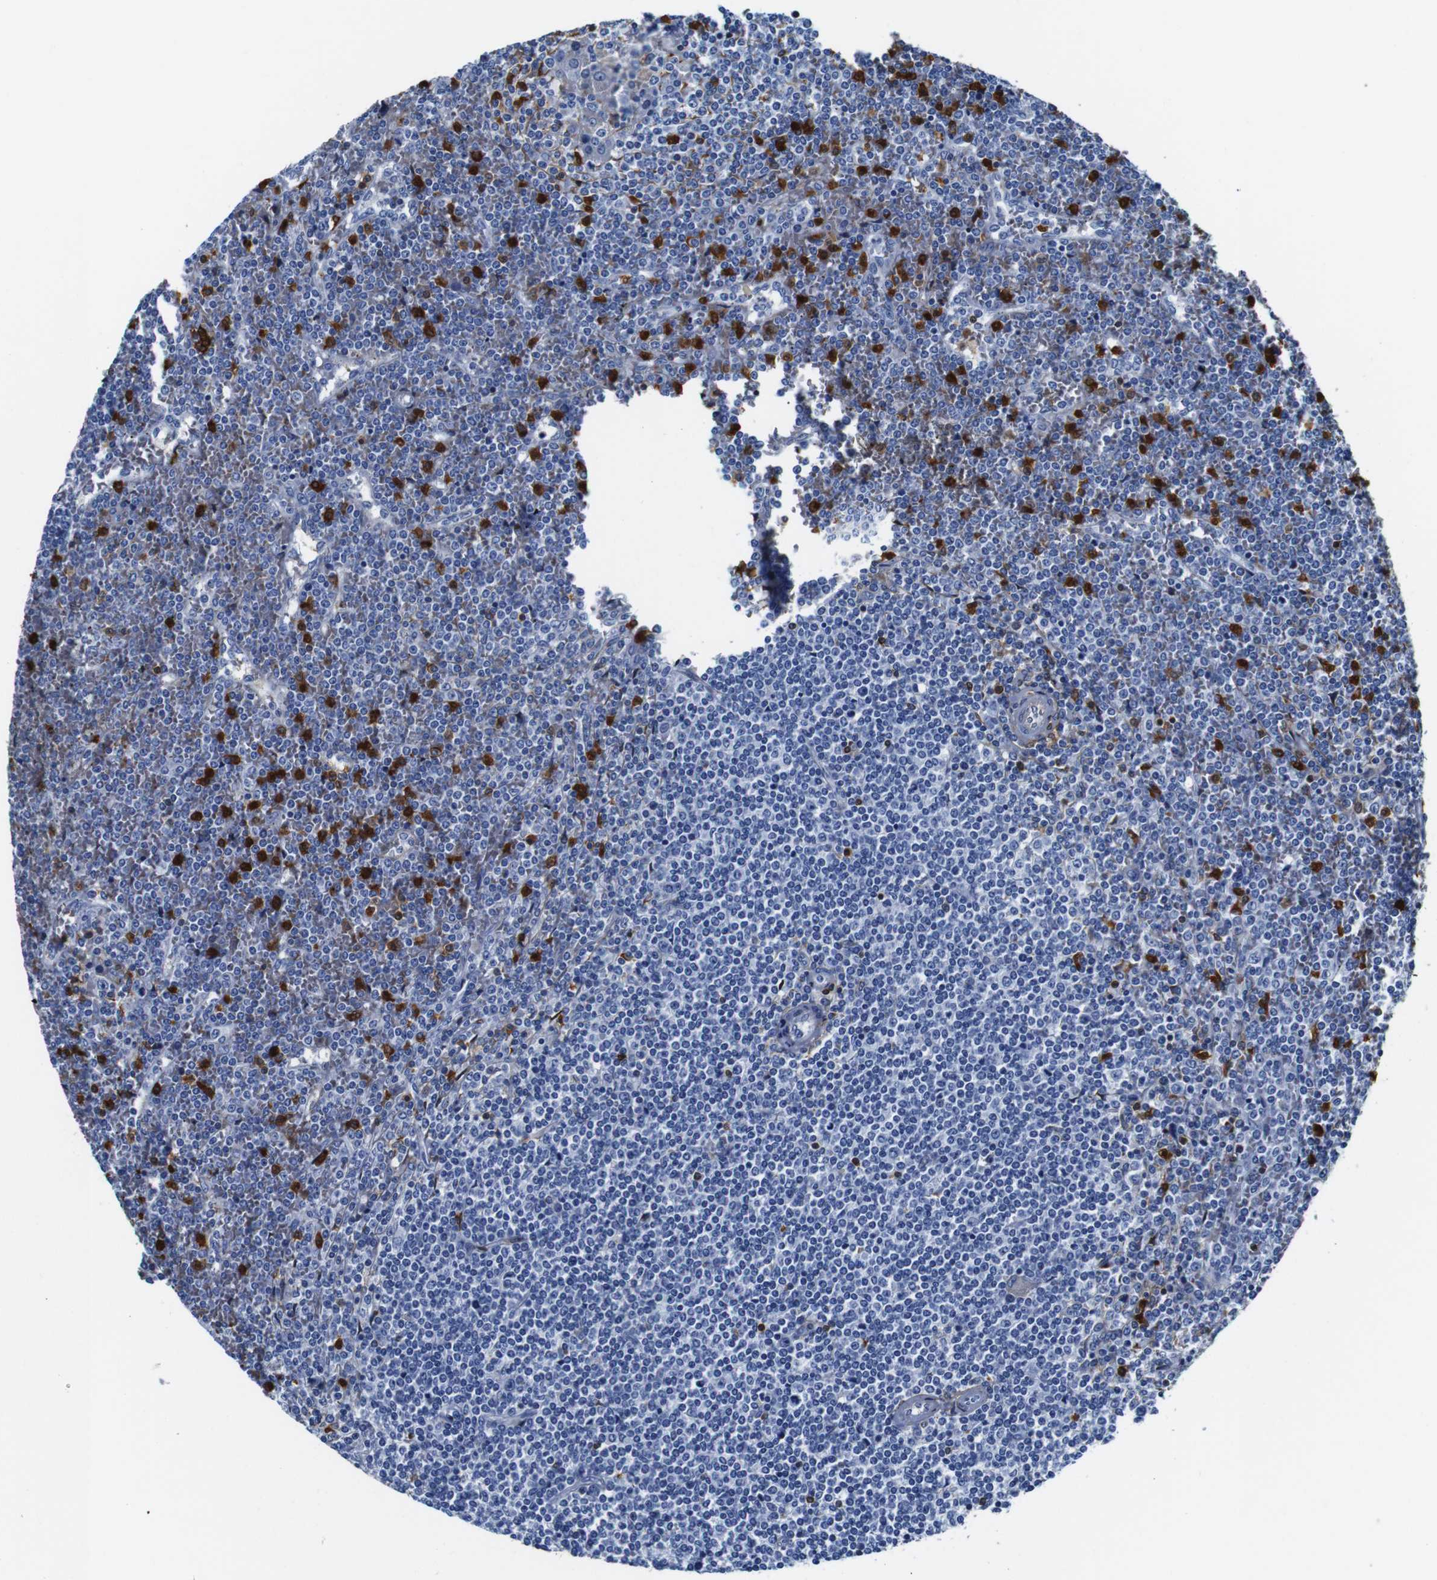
{"staining": {"intensity": "negative", "quantity": "none", "location": "none"}, "tissue": "lymphoma", "cell_type": "Tumor cells", "image_type": "cancer", "snomed": [{"axis": "morphology", "description": "Malignant lymphoma, non-Hodgkin's type, Low grade"}, {"axis": "topography", "description": "Spleen"}], "caption": "High power microscopy micrograph of an immunohistochemistry histopathology image of lymphoma, revealing no significant expression in tumor cells. The staining was performed using DAB (3,3'-diaminobenzidine) to visualize the protein expression in brown, while the nuclei were stained in blue with hematoxylin (Magnification: 20x).", "gene": "ANXA1", "patient": {"sex": "female", "age": 19}}